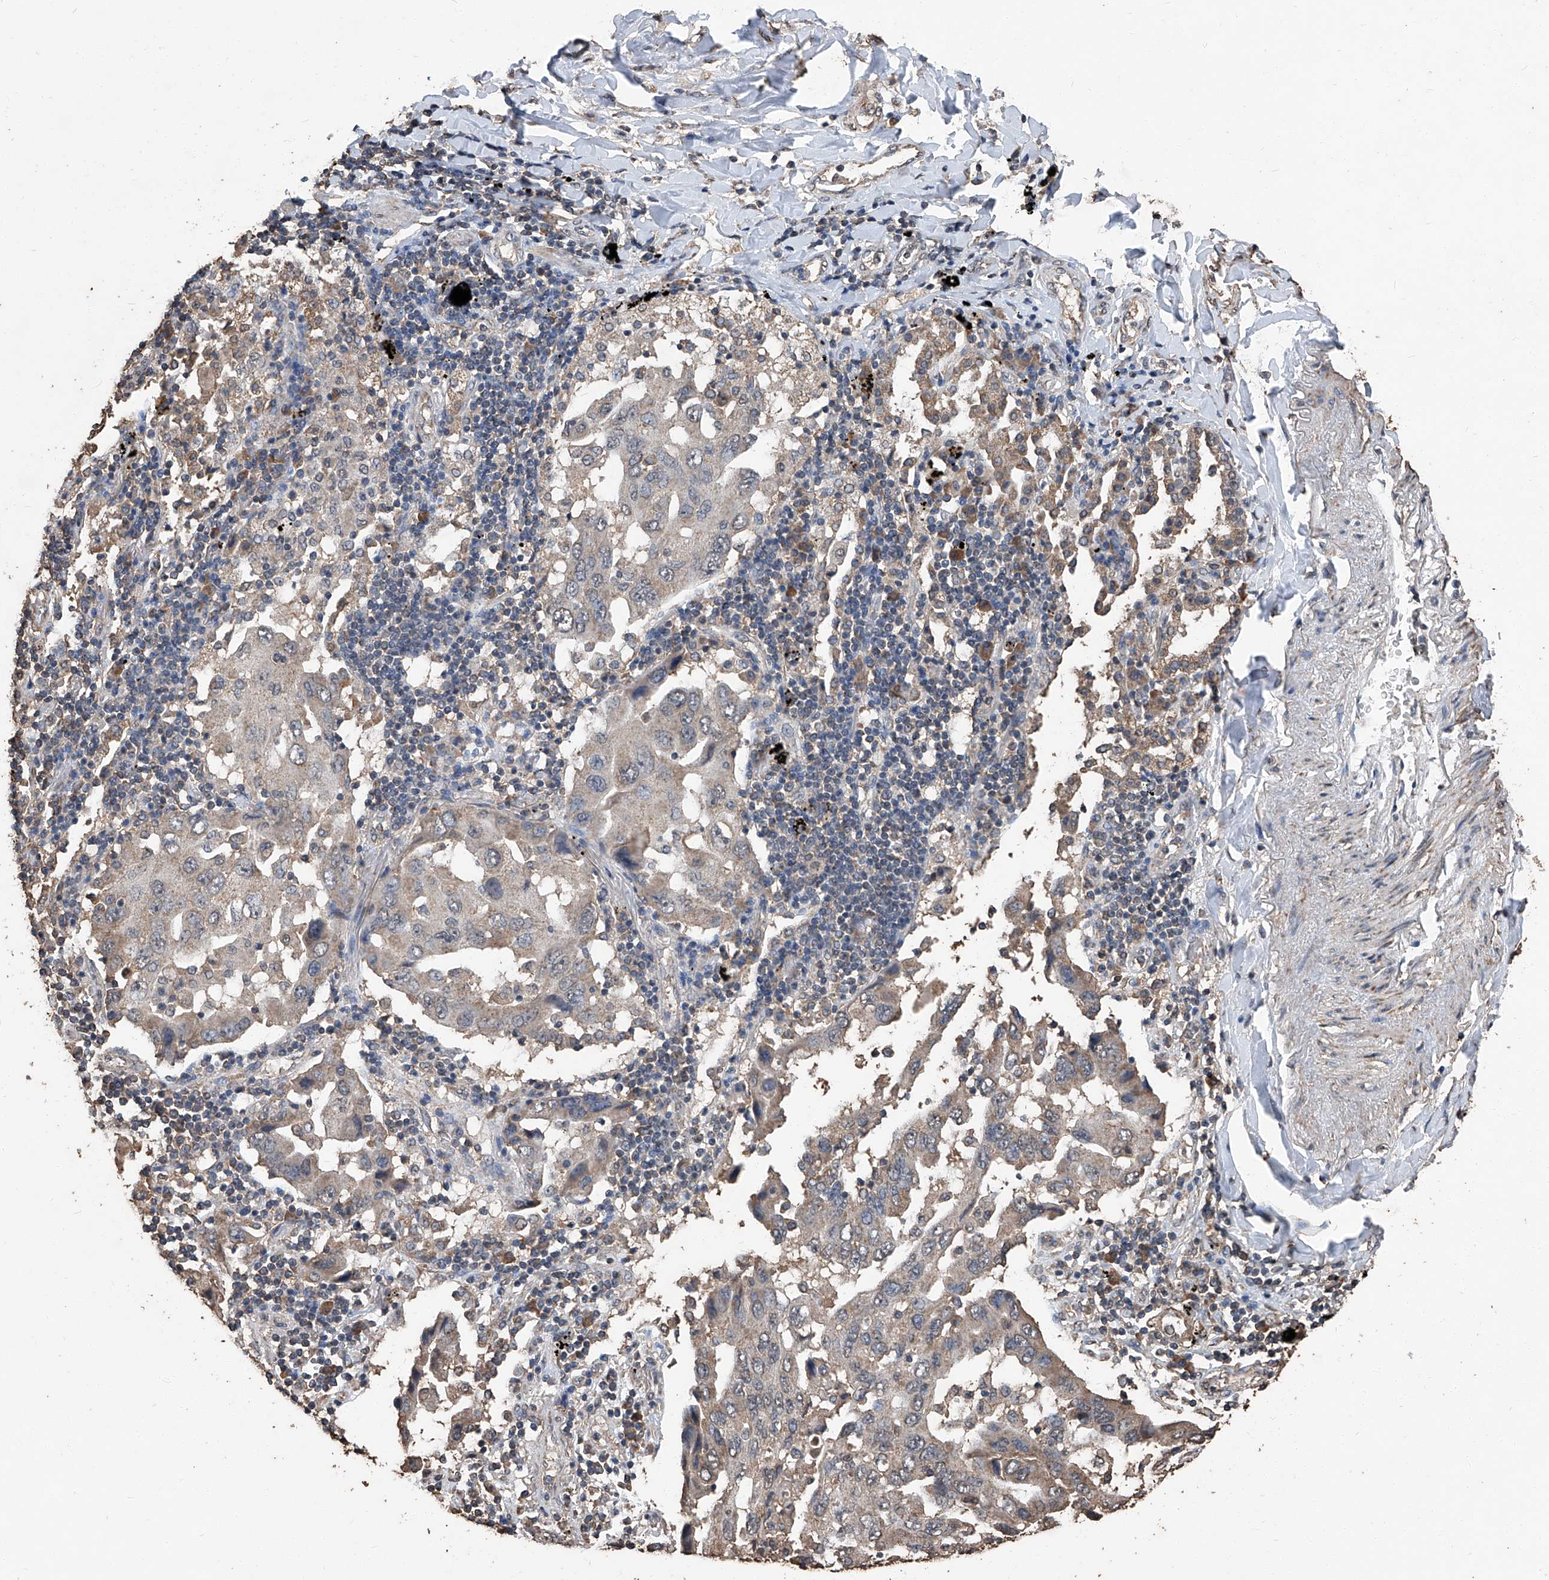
{"staining": {"intensity": "weak", "quantity": ">75%", "location": "cytoplasmic/membranous"}, "tissue": "lung cancer", "cell_type": "Tumor cells", "image_type": "cancer", "snomed": [{"axis": "morphology", "description": "Adenocarcinoma, NOS"}, {"axis": "topography", "description": "Lung"}], "caption": "Brown immunohistochemical staining in human lung adenocarcinoma shows weak cytoplasmic/membranous positivity in approximately >75% of tumor cells.", "gene": "STARD7", "patient": {"sex": "female", "age": 65}}